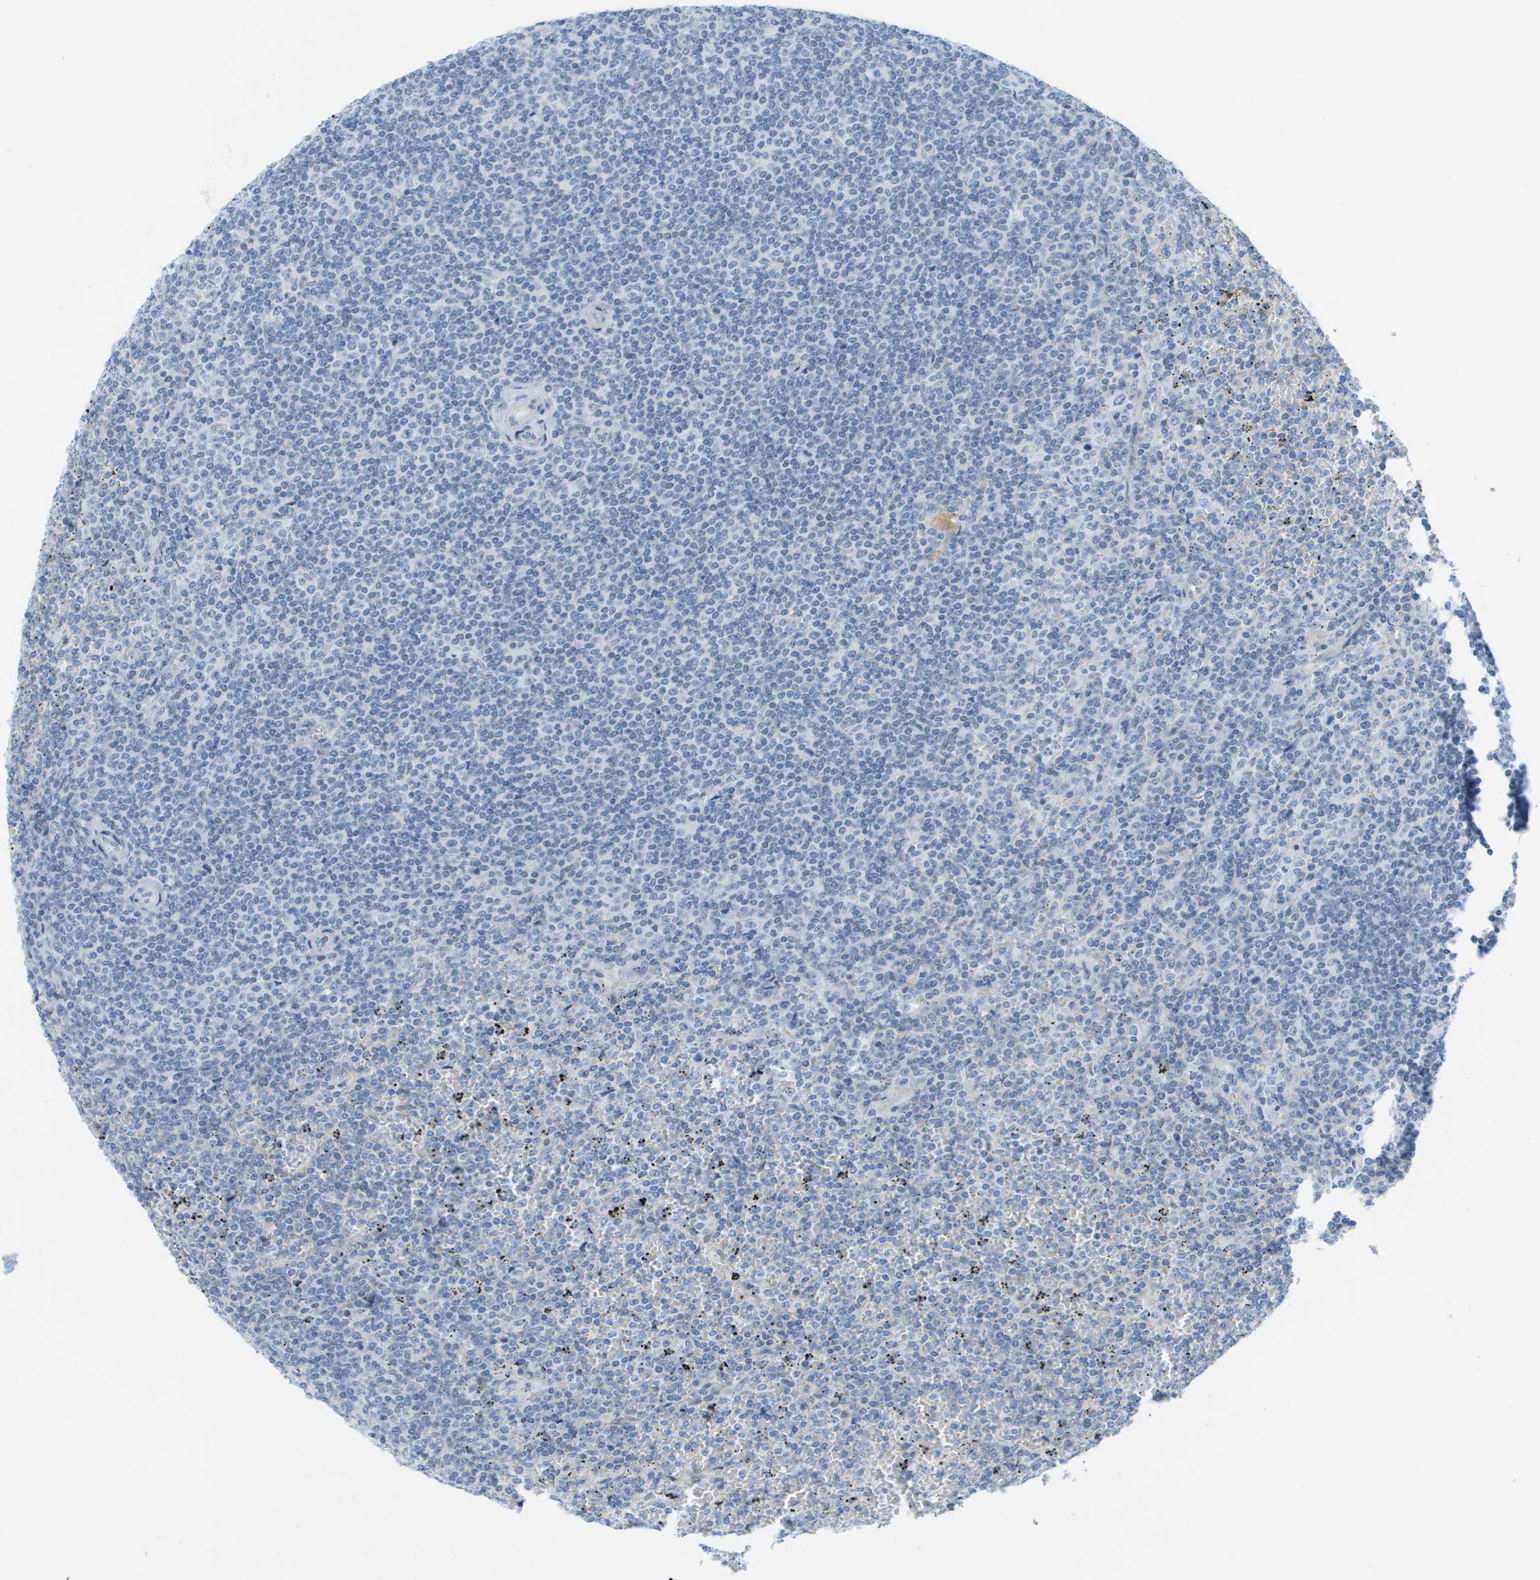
{"staining": {"intensity": "negative", "quantity": "none", "location": "none"}, "tissue": "lymphoma", "cell_type": "Tumor cells", "image_type": "cancer", "snomed": [{"axis": "morphology", "description": "Malignant lymphoma, non-Hodgkin's type, Low grade"}, {"axis": "topography", "description": "Spleen"}], "caption": "The immunohistochemistry (IHC) photomicrograph has no significant expression in tumor cells of lymphoma tissue.", "gene": "CUL9", "patient": {"sex": "female", "age": 19}}